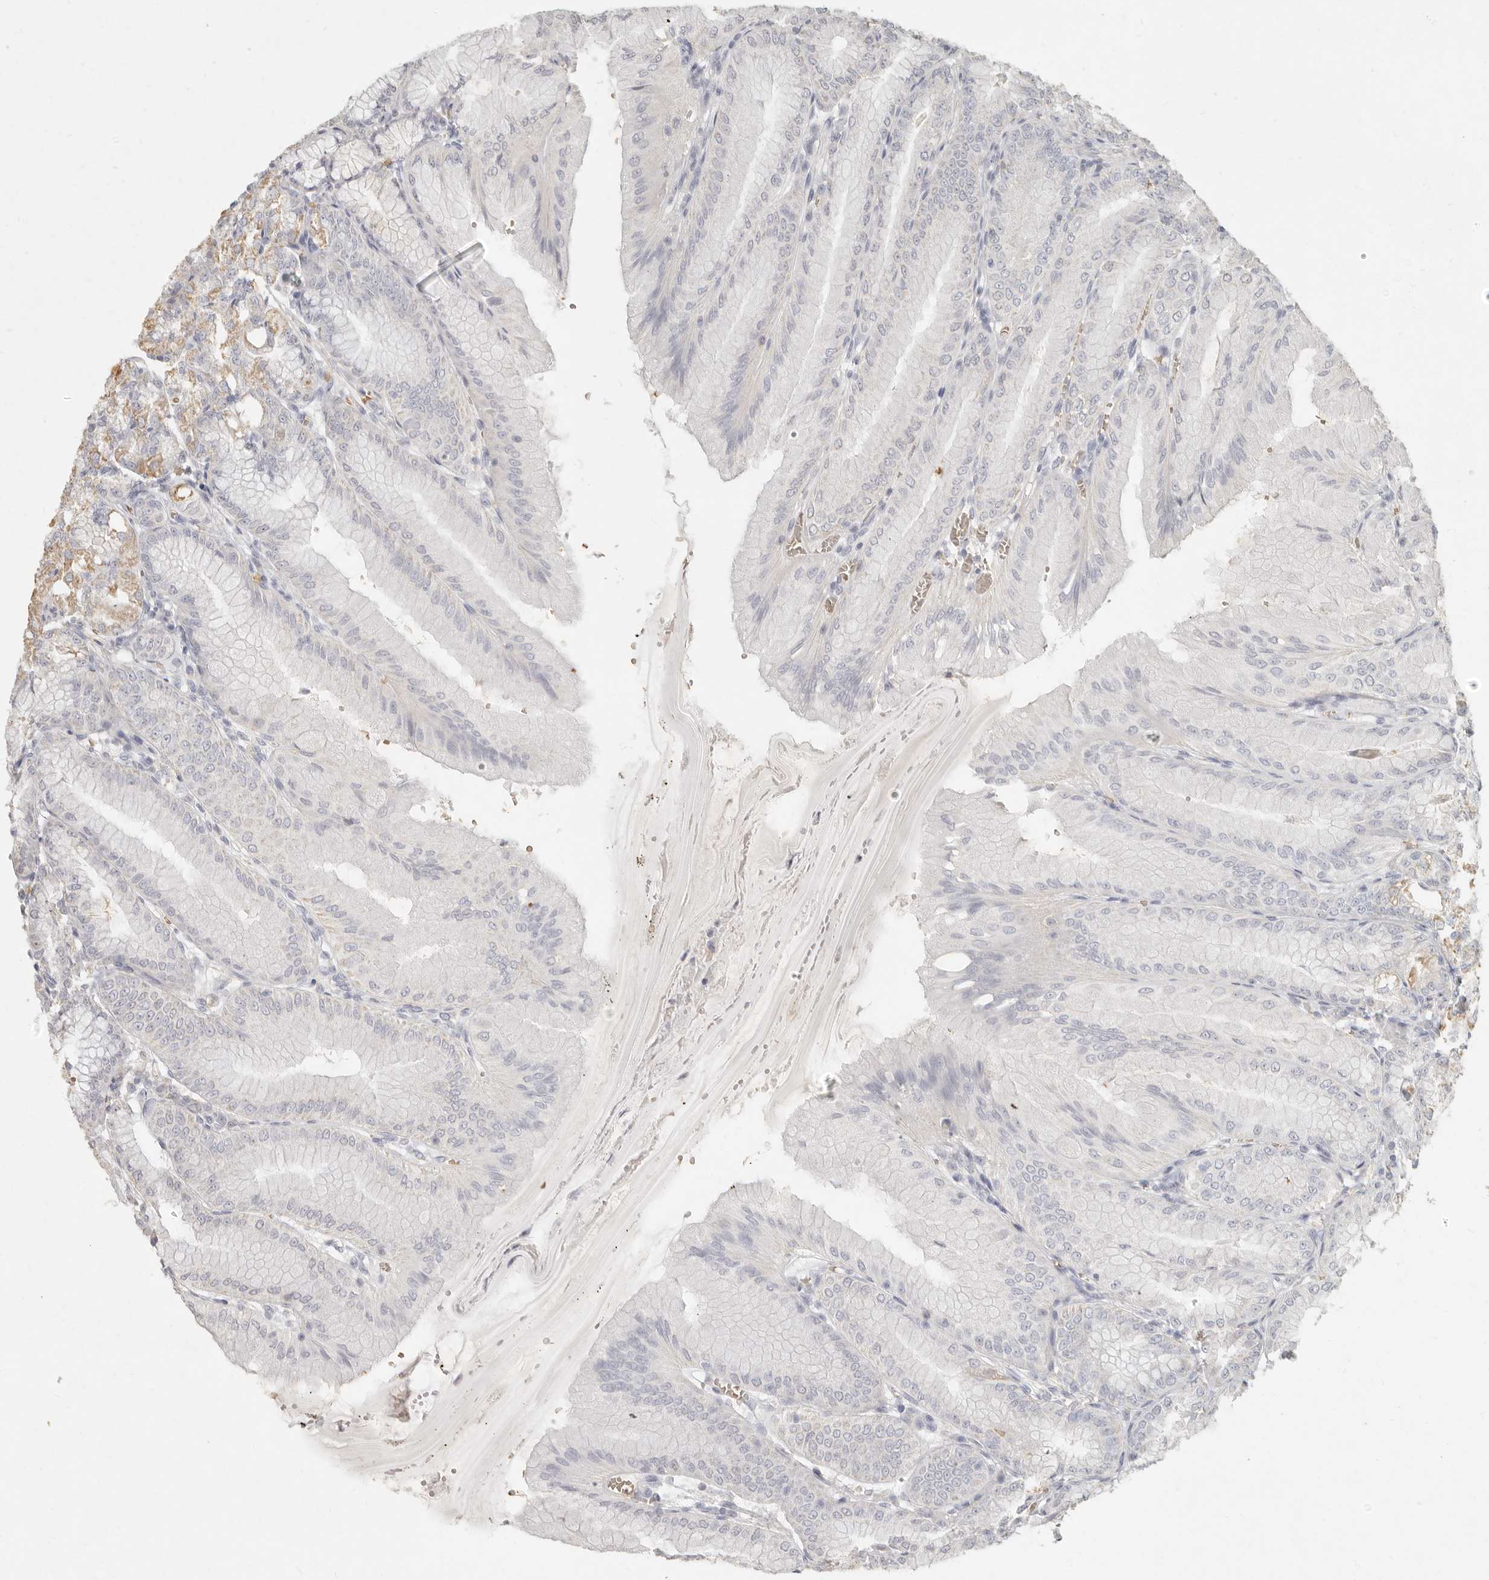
{"staining": {"intensity": "weak", "quantity": "25%-75%", "location": "cytoplasmic/membranous"}, "tissue": "stomach", "cell_type": "Glandular cells", "image_type": "normal", "snomed": [{"axis": "morphology", "description": "Normal tissue, NOS"}, {"axis": "topography", "description": "Stomach, lower"}], "caption": "A brown stain shows weak cytoplasmic/membranous expression of a protein in glandular cells of benign human stomach. (IHC, brightfield microscopy, high magnification).", "gene": "NIBAN1", "patient": {"sex": "male", "age": 71}}